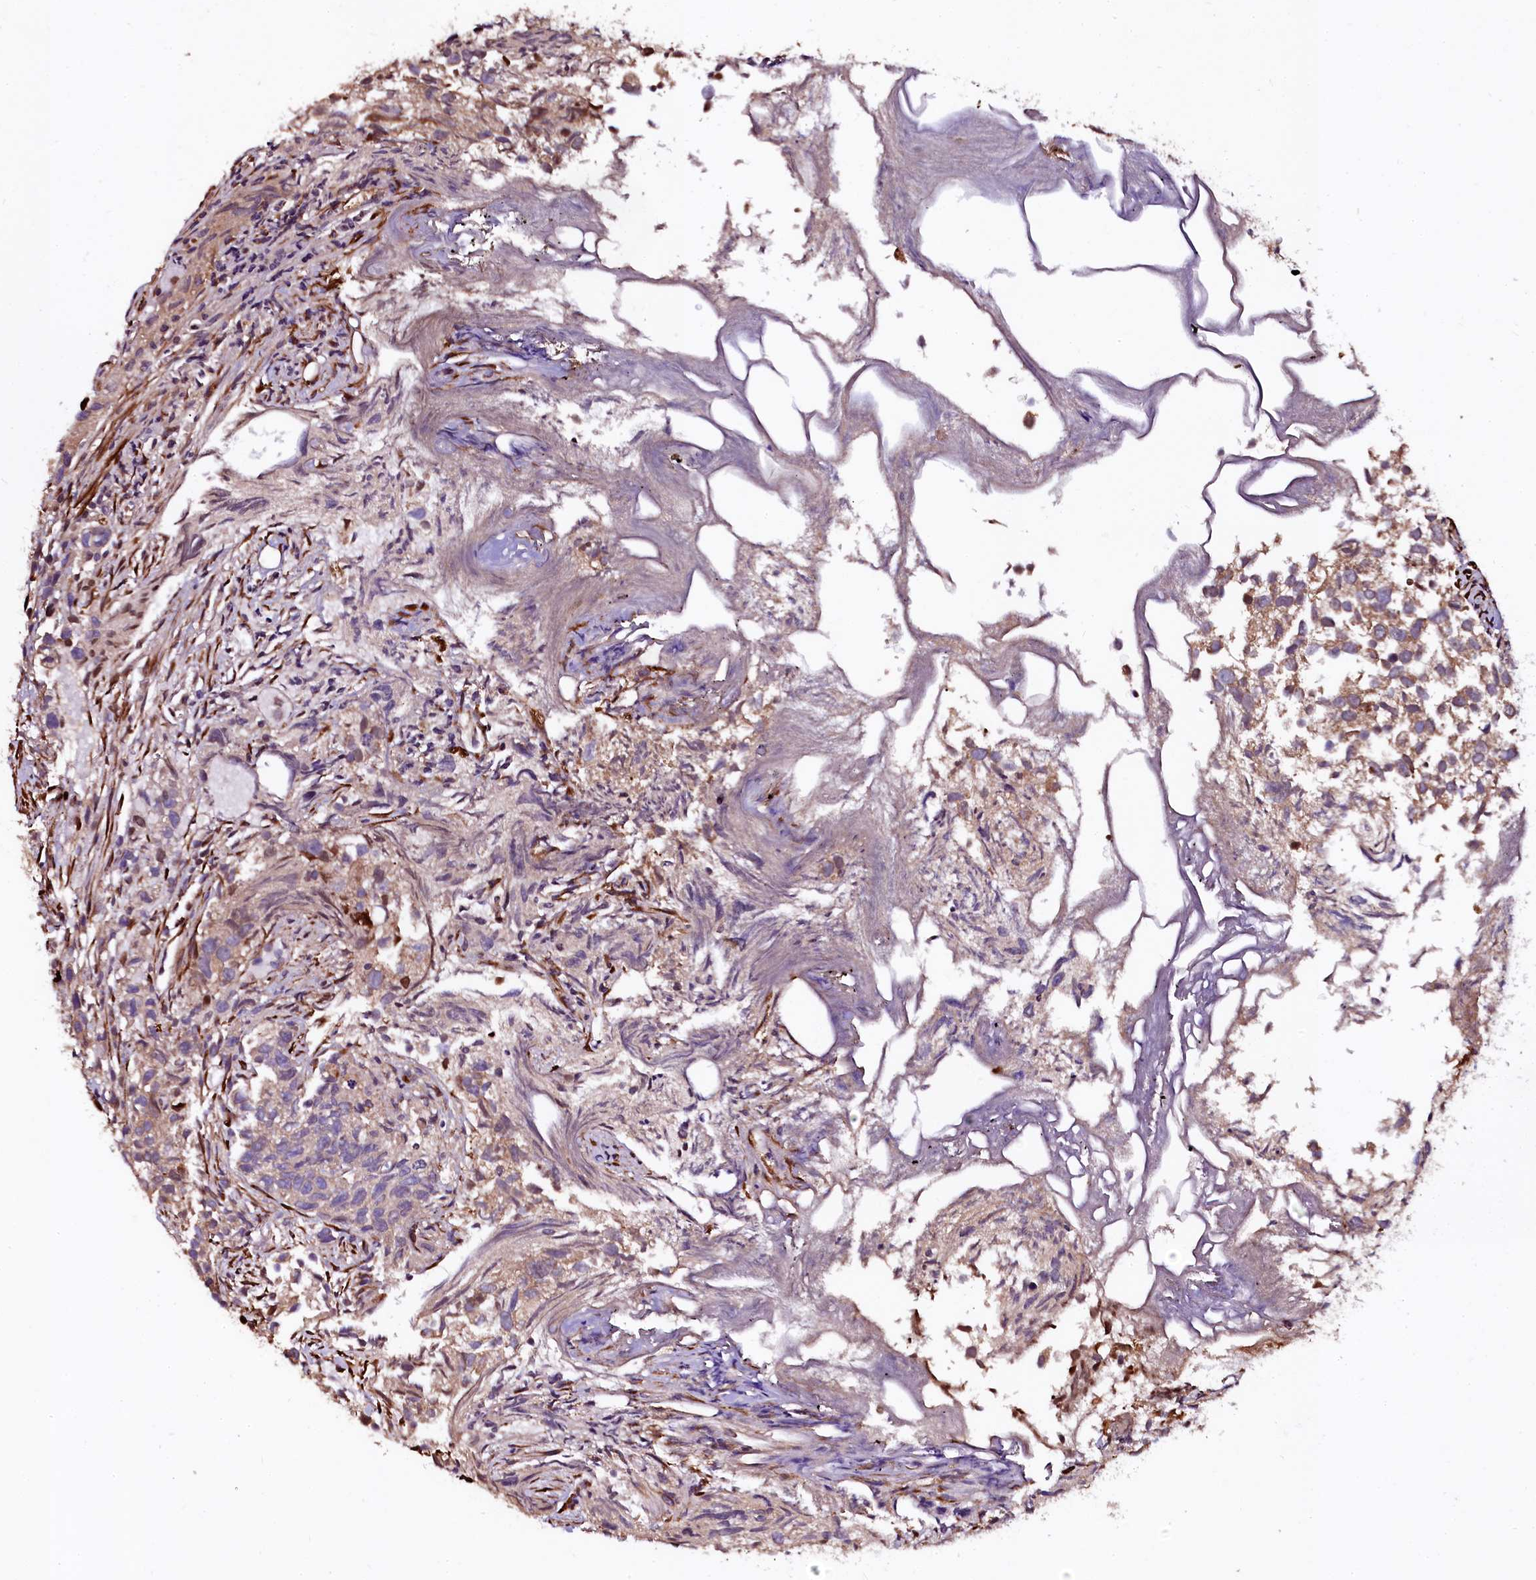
{"staining": {"intensity": "moderate", "quantity": ">75%", "location": "cytoplasmic/membranous"}, "tissue": "urothelial cancer", "cell_type": "Tumor cells", "image_type": "cancer", "snomed": [{"axis": "morphology", "description": "Urothelial carcinoma, High grade"}, {"axis": "topography", "description": "Urinary bladder"}], "caption": "Immunohistochemistry histopathology image of human urothelial carcinoma (high-grade) stained for a protein (brown), which shows medium levels of moderate cytoplasmic/membranous staining in about >75% of tumor cells.", "gene": "N4BP1", "patient": {"sex": "female", "age": 75}}